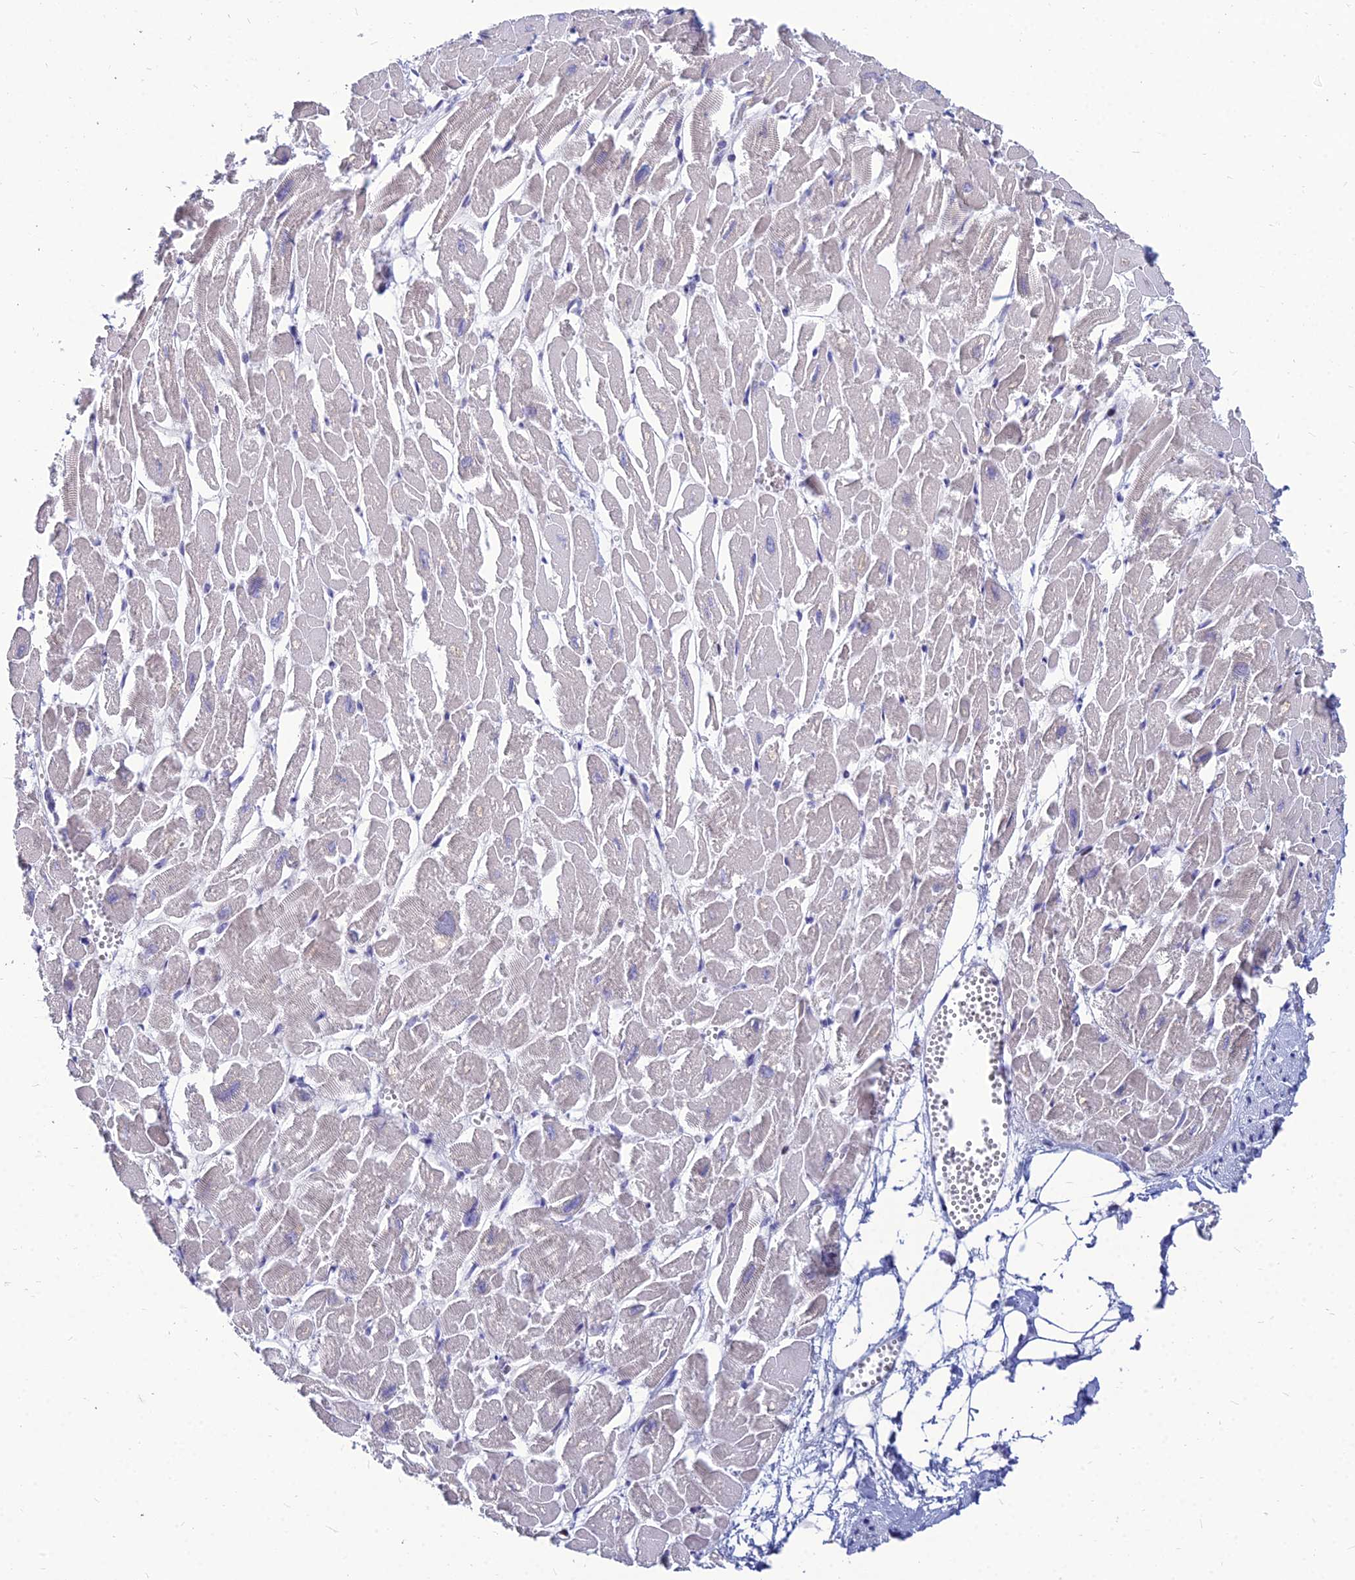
{"staining": {"intensity": "negative", "quantity": "none", "location": "none"}, "tissue": "heart muscle", "cell_type": "Cardiomyocytes", "image_type": "normal", "snomed": [{"axis": "morphology", "description": "Normal tissue, NOS"}, {"axis": "topography", "description": "Heart"}], "caption": "DAB (3,3'-diaminobenzidine) immunohistochemical staining of unremarkable human heart muscle reveals no significant expression in cardiomyocytes.", "gene": "GOLGA6A", "patient": {"sex": "male", "age": 54}}